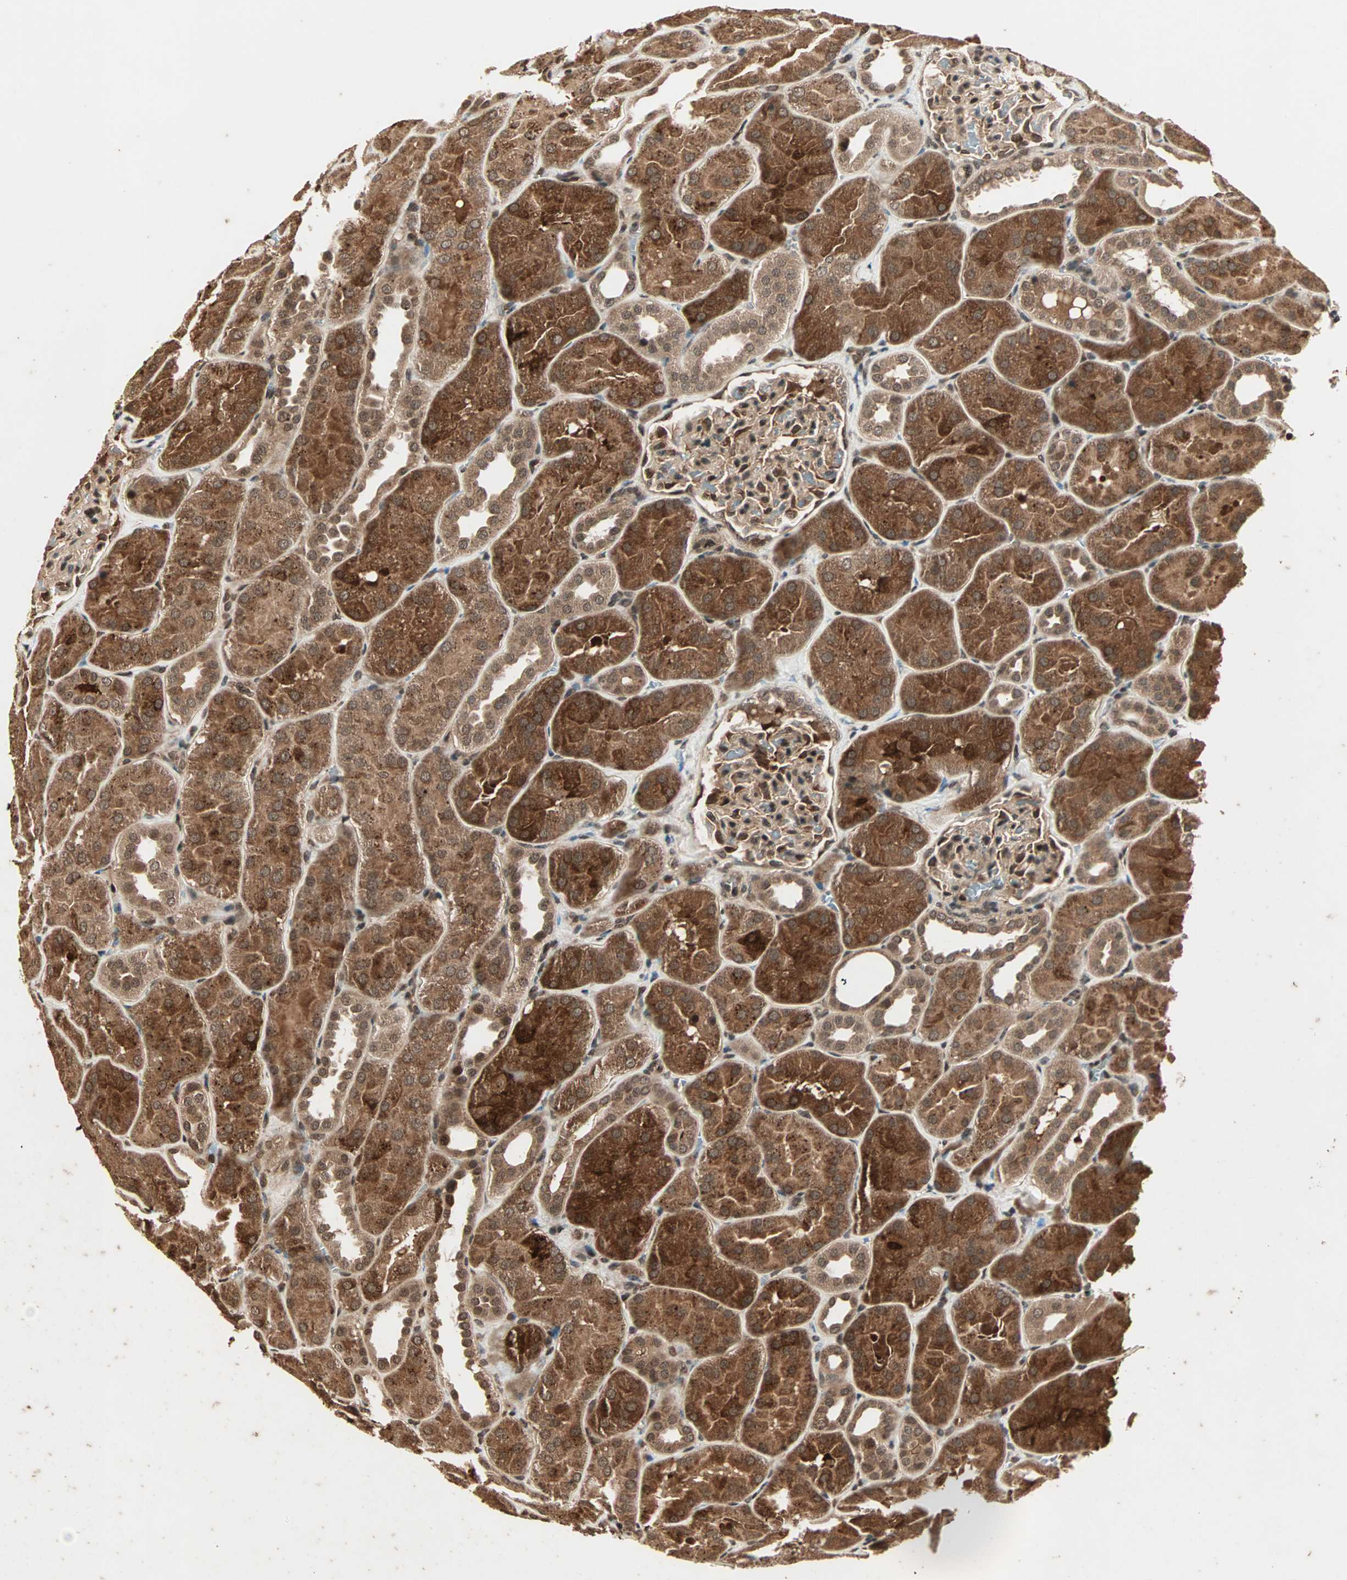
{"staining": {"intensity": "moderate", "quantity": ">75%", "location": "cytoplasmic/membranous,nuclear"}, "tissue": "kidney", "cell_type": "Cells in glomeruli", "image_type": "normal", "snomed": [{"axis": "morphology", "description": "Normal tissue, NOS"}, {"axis": "topography", "description": "Kidney"}], "caption": "Kidney stained for a protein (brown) exhibits moderate cytoplasmic/membranous,nuclear positive expression in about >75% of cells in glomeruli.", "gene": "RFFL", "patient": {"sex": "male", "age": 28}}